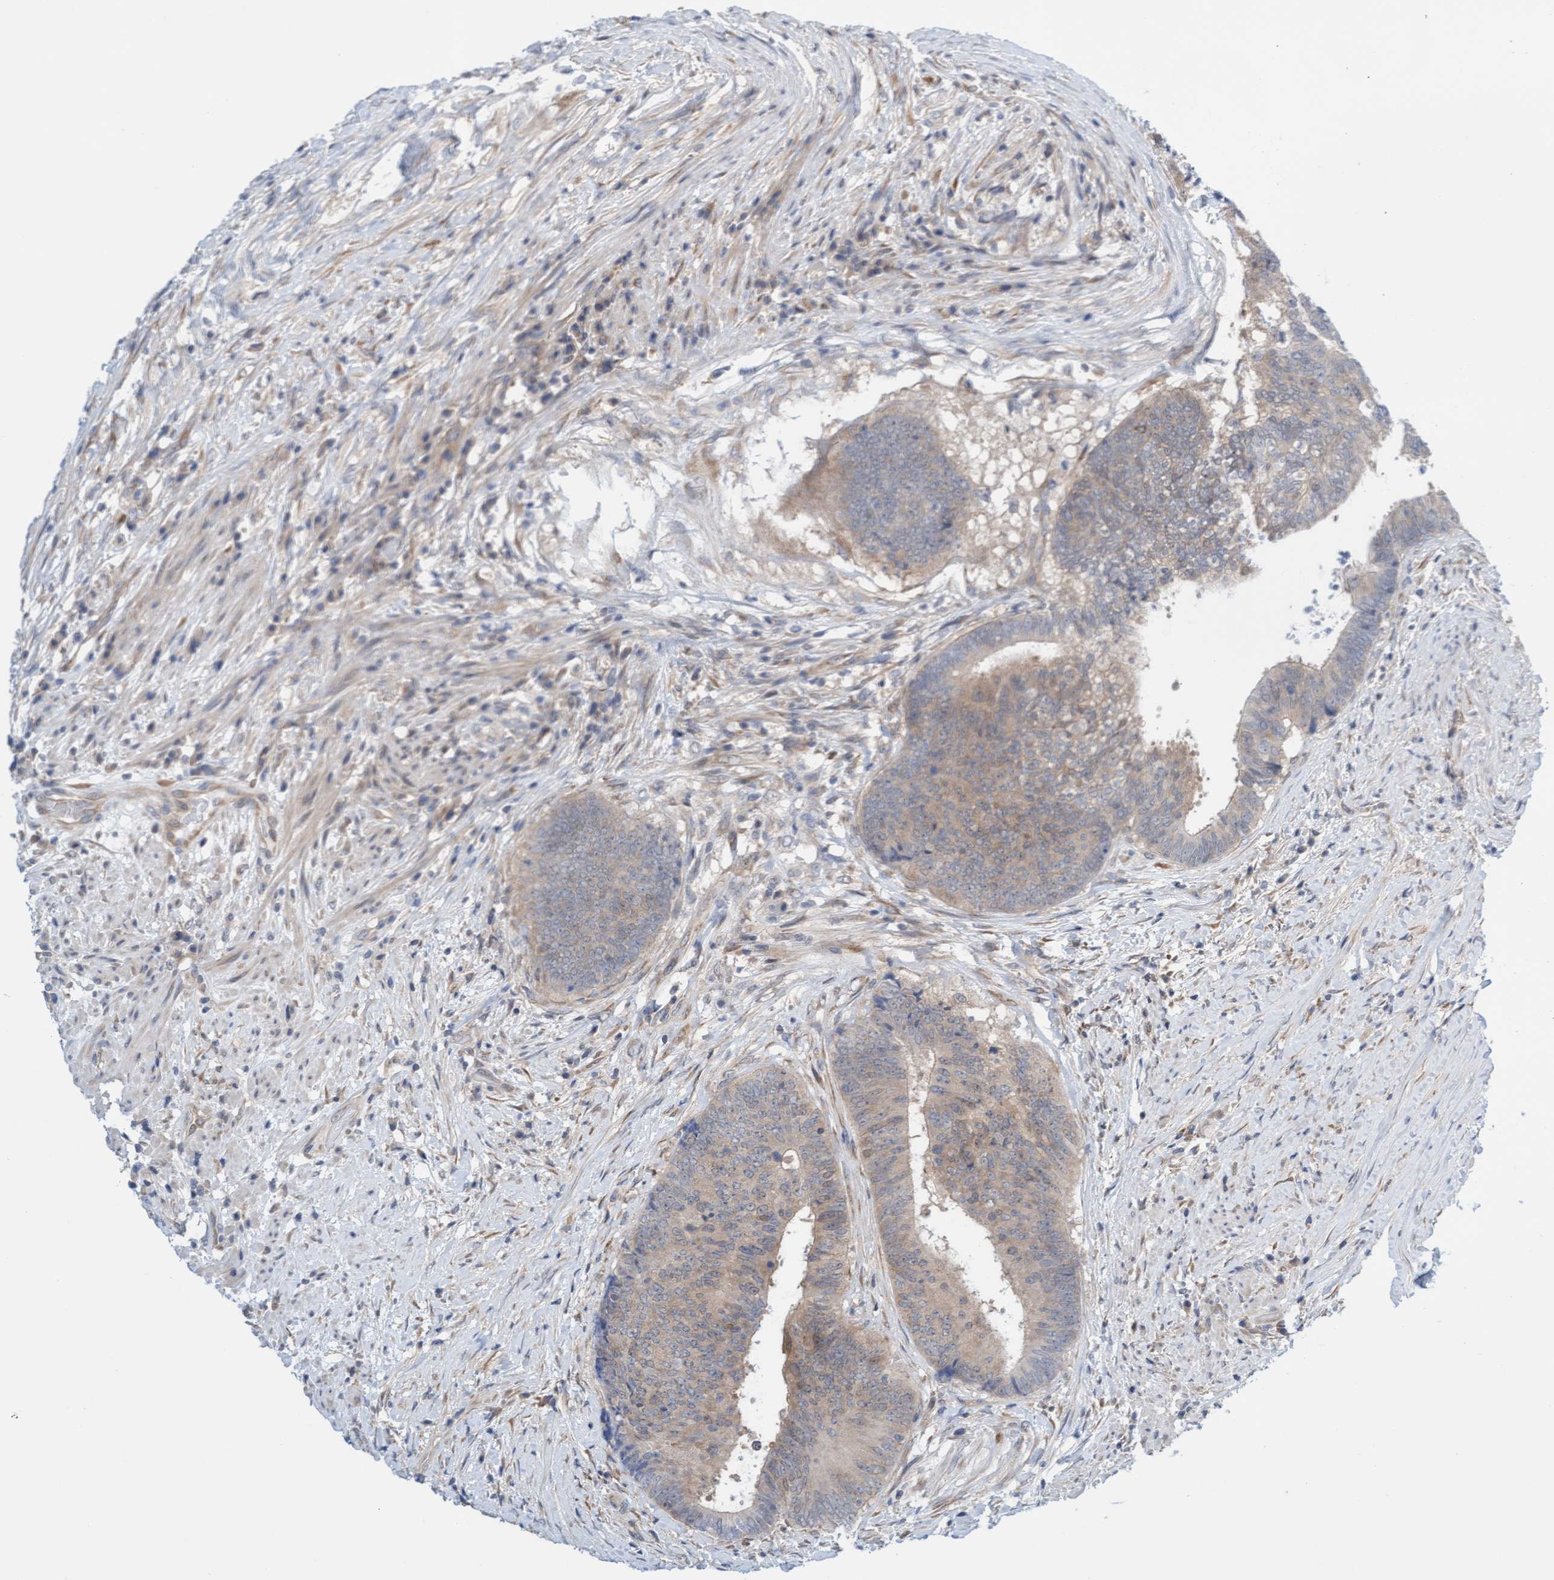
{"staining": {"intensity": "weak", "quantity": ">75%", "location": "cytoplasmic/membranous"}, "tissue": "colorectal cancer", "cell_type": "Tumor cells", "image_type": "cancer", "snomed": [{"axis": "morphology", "description": "Adenocarcinoma, NOS"}, {"axis": "topography", "description": "Rectum"}], "caption": "Weak cytoplasmic/membranous staining is seen in about >75% of tumor cells in colorectal cancer. (DAB IHC, brown staining for protein, blue staining for nuclei).", "gene": "AMZ2", "patient": {"sex": "male", "age": 72}}